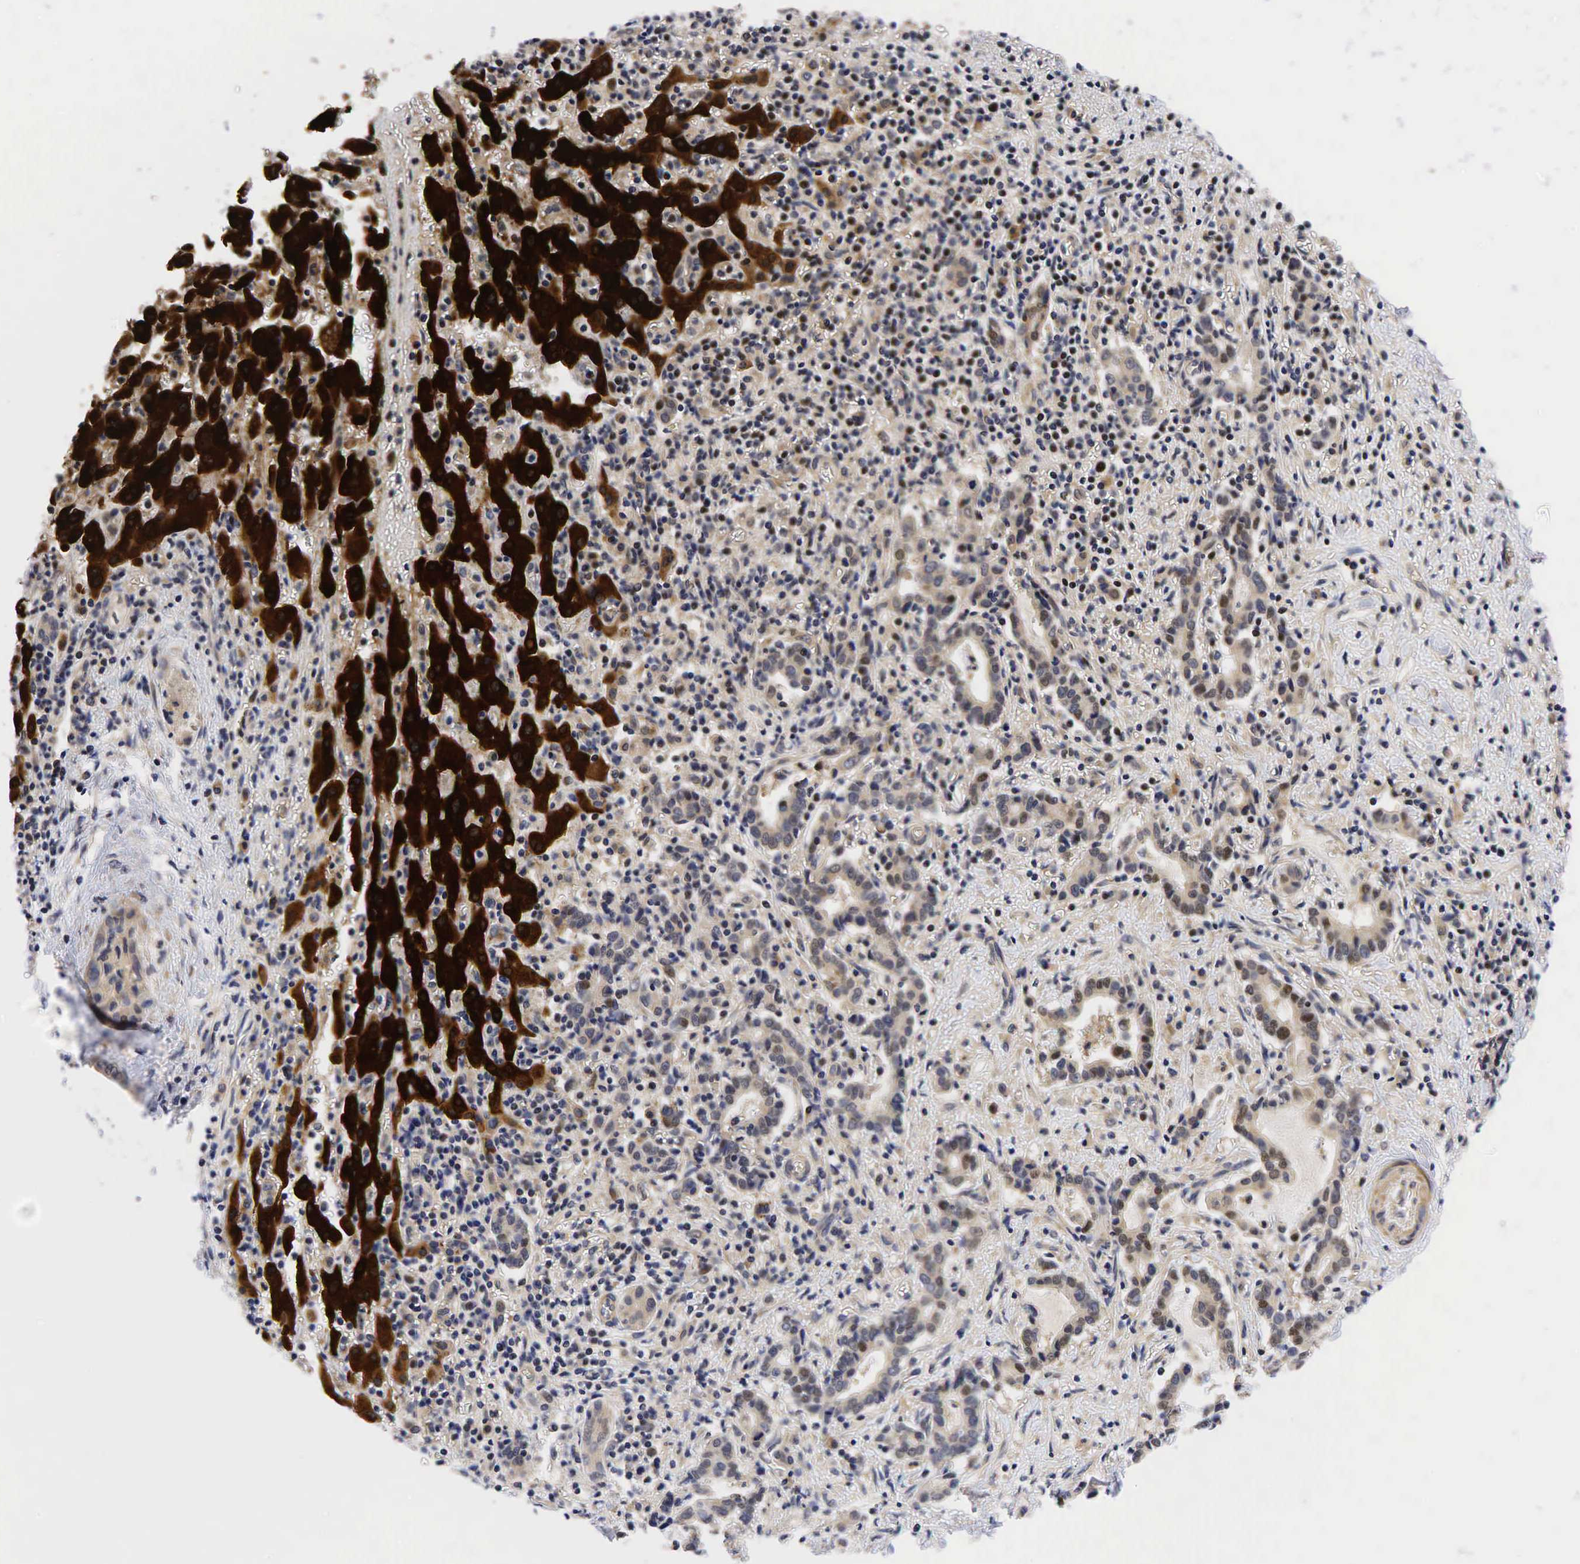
{"staining": {"intensity": "moderate", "quantity": "<25%", "location": "nuclear"}, "tissue": "liver cancer", "cell_type": "Tumor cells", "image_type": "cancer", "snomed": [{"axis": "morphology", "description": "Cholangiocarcinoma"}, {"axis": "topography", "description": "Liver"}], "caption": "Immunohistochemical staining of human liver cancer demonstrates low levels of moderate nuclear expression in approximately <25% of tumor cells.", "gene": "CCND1", "patient": {"sex": "male", "age": 57}}